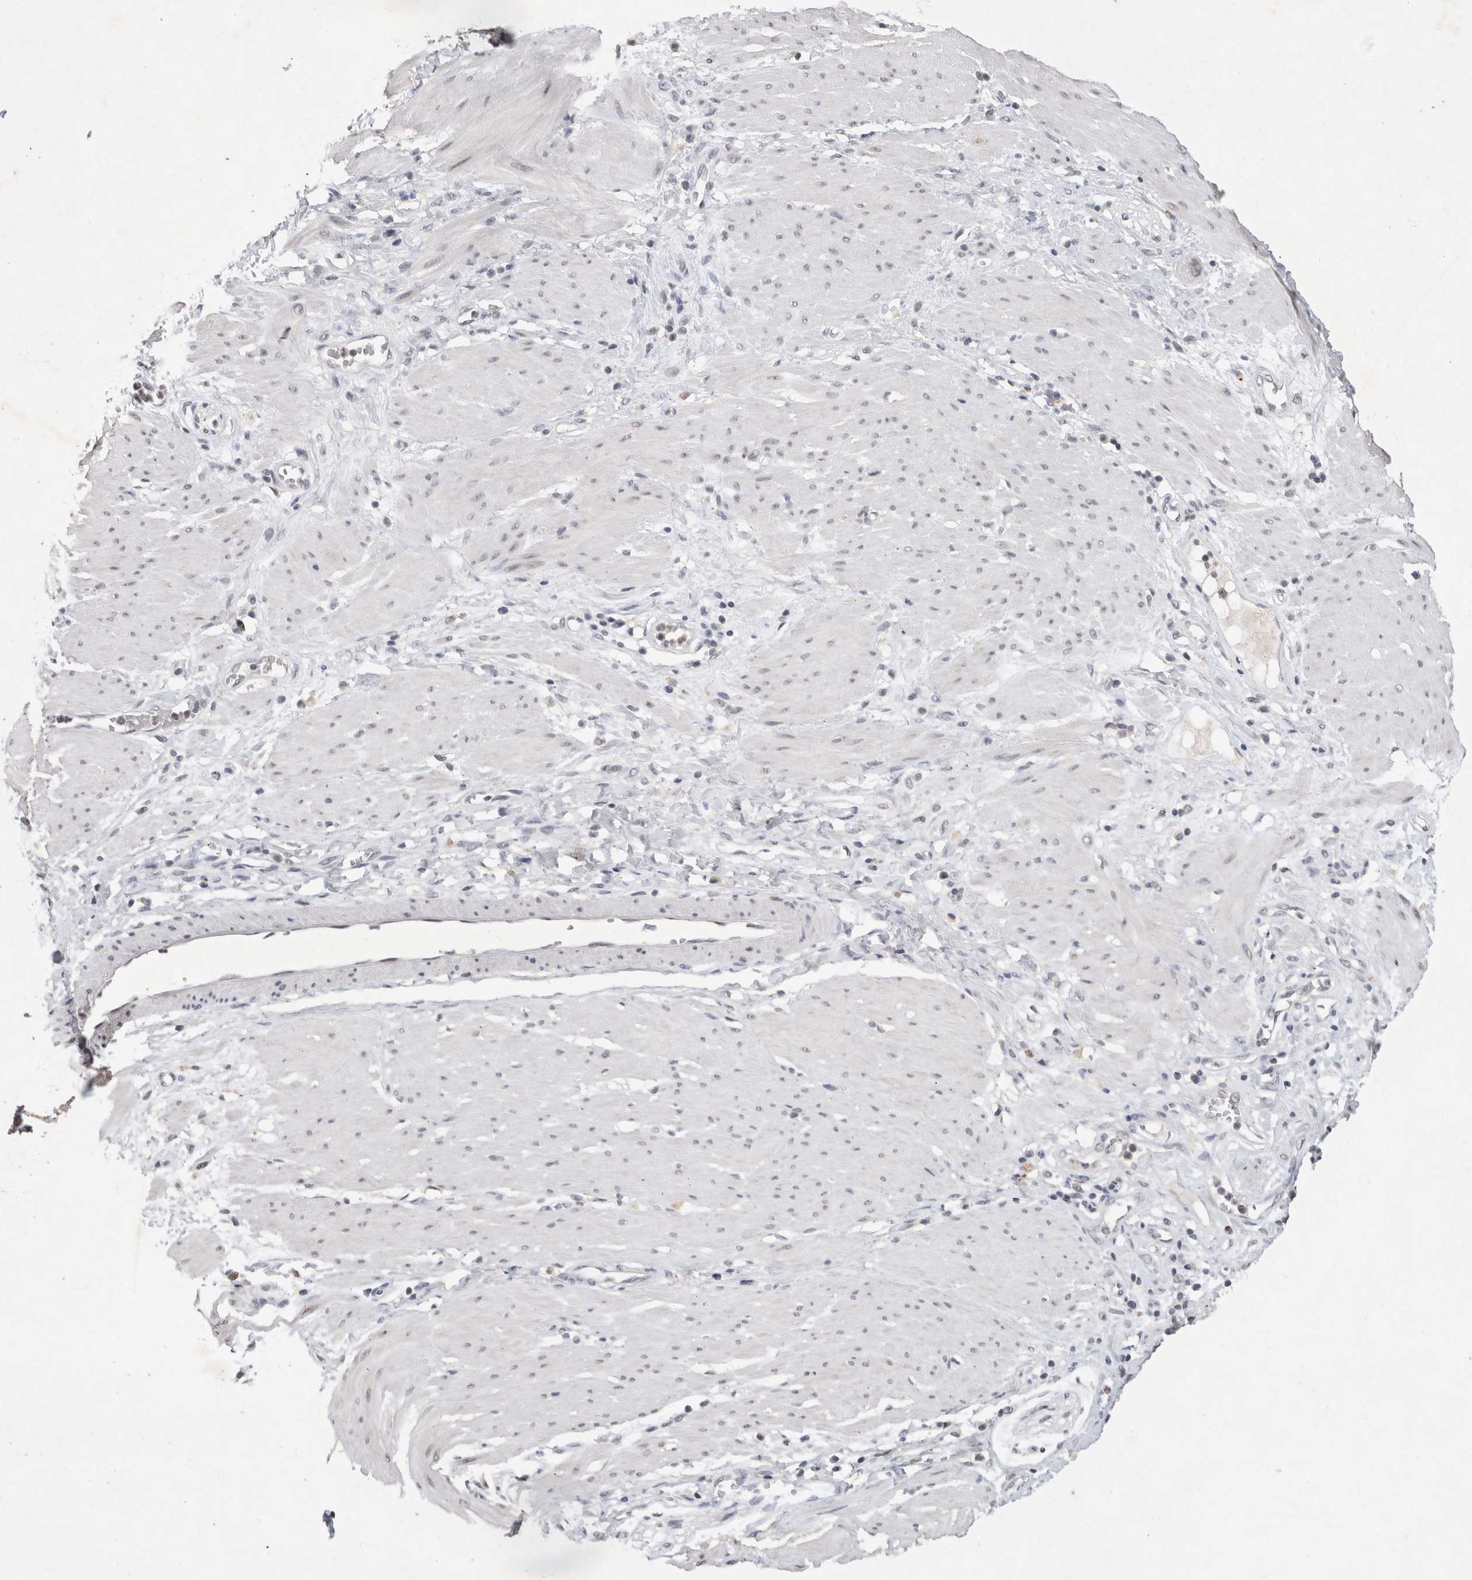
{"staining": {"intensity": "negative", "quantity": "none", "location": "none"}, "tissue": "stomach cancer", "cell_type": "Tumor cells", "image_type": "cancer", "snomed": [{"axis": "morphology", "description": "Adenocarcinoma, NOS"}, {"axis": "topography", "description": "Stomach"}, {"axis": "topography", "description": "Stomach, lower"}], "caption": "The histopathology image reveals no staining of tumor cells in stomach cancer.", "gene": "XRCC5", "patient": {"sex": "female", "age": 48}}